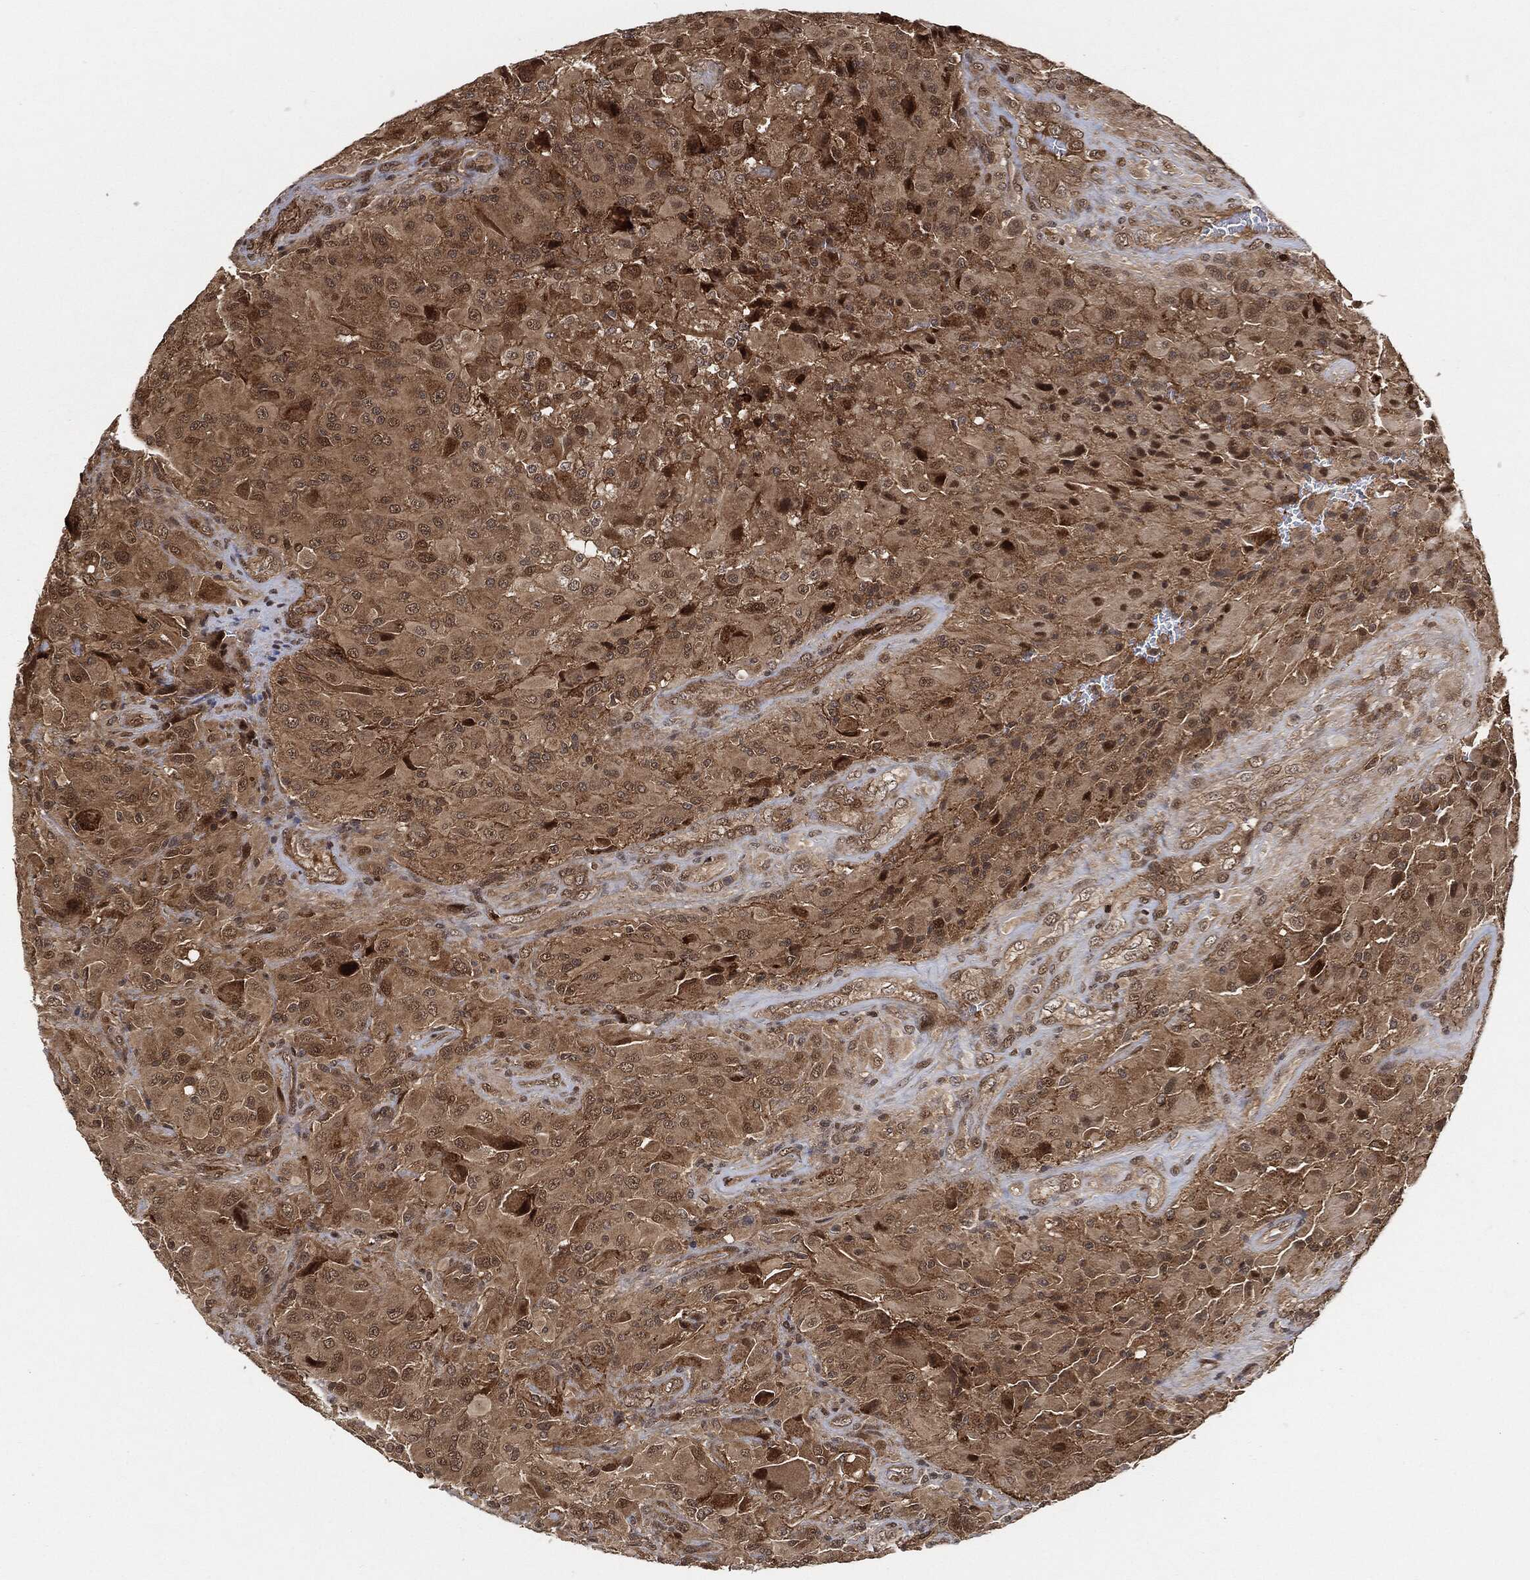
{"staining": {"intensity": "weak", "quantity": ">75%", "location": "cytoplasmic/membranous,nuclear"}, "tissue": "glioma", "cell_type": "Tumor cells", "image_type": "cancer", "snomed": [{"axis": "morphology", "description": "Glioma, malignant, High grade"}, {"axis": "topography", "description": "Cerebral cortex"}], "caption": "Immunohistochemistry photomicrograph of neoplastic tissue: human glioma stained using IHC shows low levels of weak protein expression localized specifically in the cytoplasmic/membranous and nuclear of tumor cells, appearing as a cytoplasmic/membranous and nuclear brown color.", "gene": "CUTA", "patient": {"sex": "male", "age": 35}}